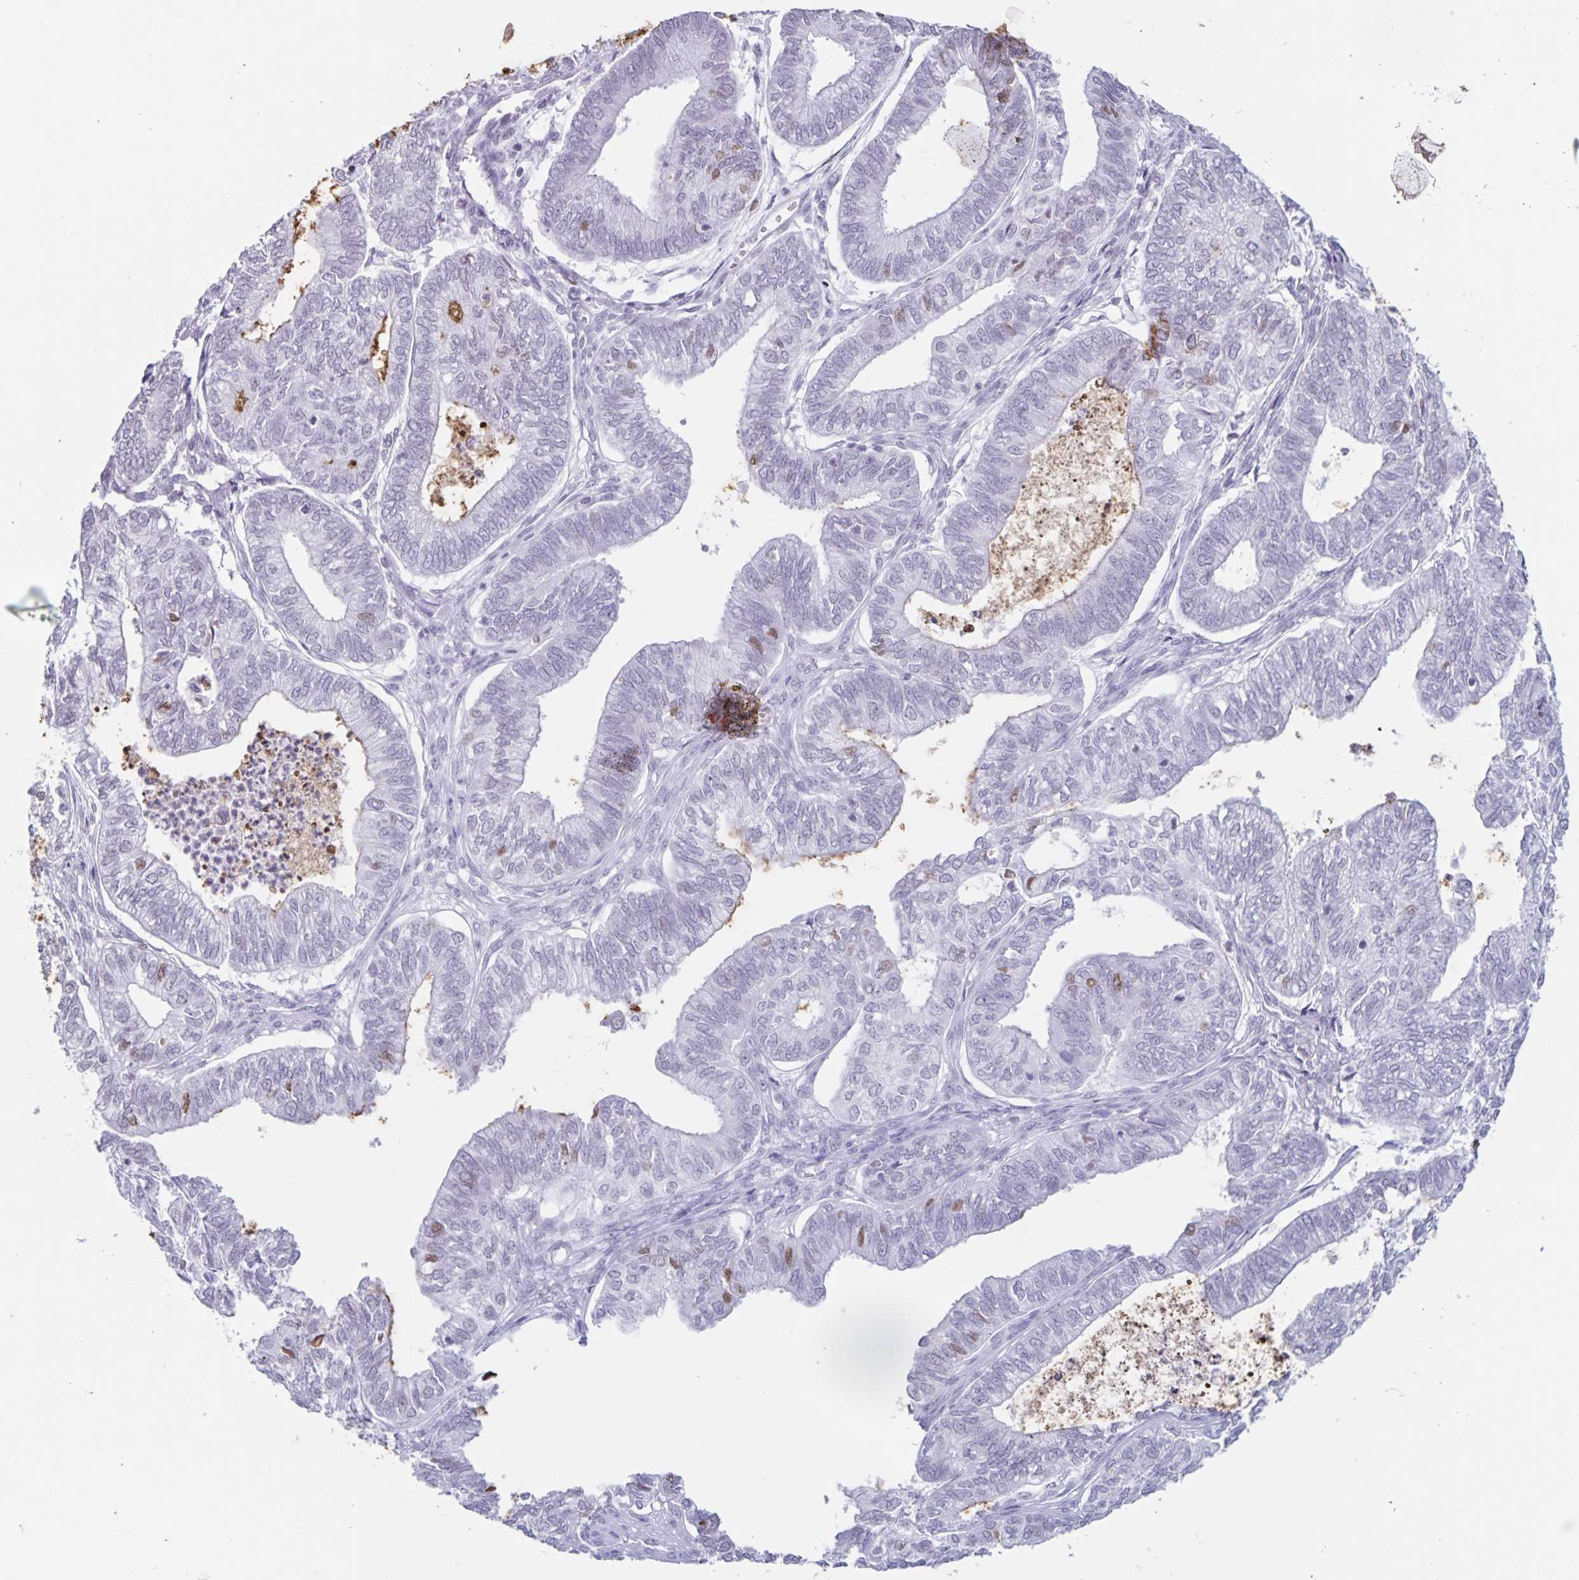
{"staining": {"intensity": "moderate", "quantity": "<25%", "location": "nuclear"}, "tissue": "ovarian cancer", "cell_type": "Tumor cells", "image_type": "cancer", "snomed": [{"axis": "morphology", "description": "Carcinoma, endometroid"}, {"axis": "topography", "description": "Ovary"}], "caption": "Ovarian endometroid carcinoma stained for a protein exhibits moderate nuclear positivity in tumor cells. The staining was performed using DAB (3,3'-diaminobenzidine), with brown indicating positive protein expression. Nuclei are stained blue with hematoxylin.", "gene": "LCE6A", "patient": {"sex": "female", "age": 64}}